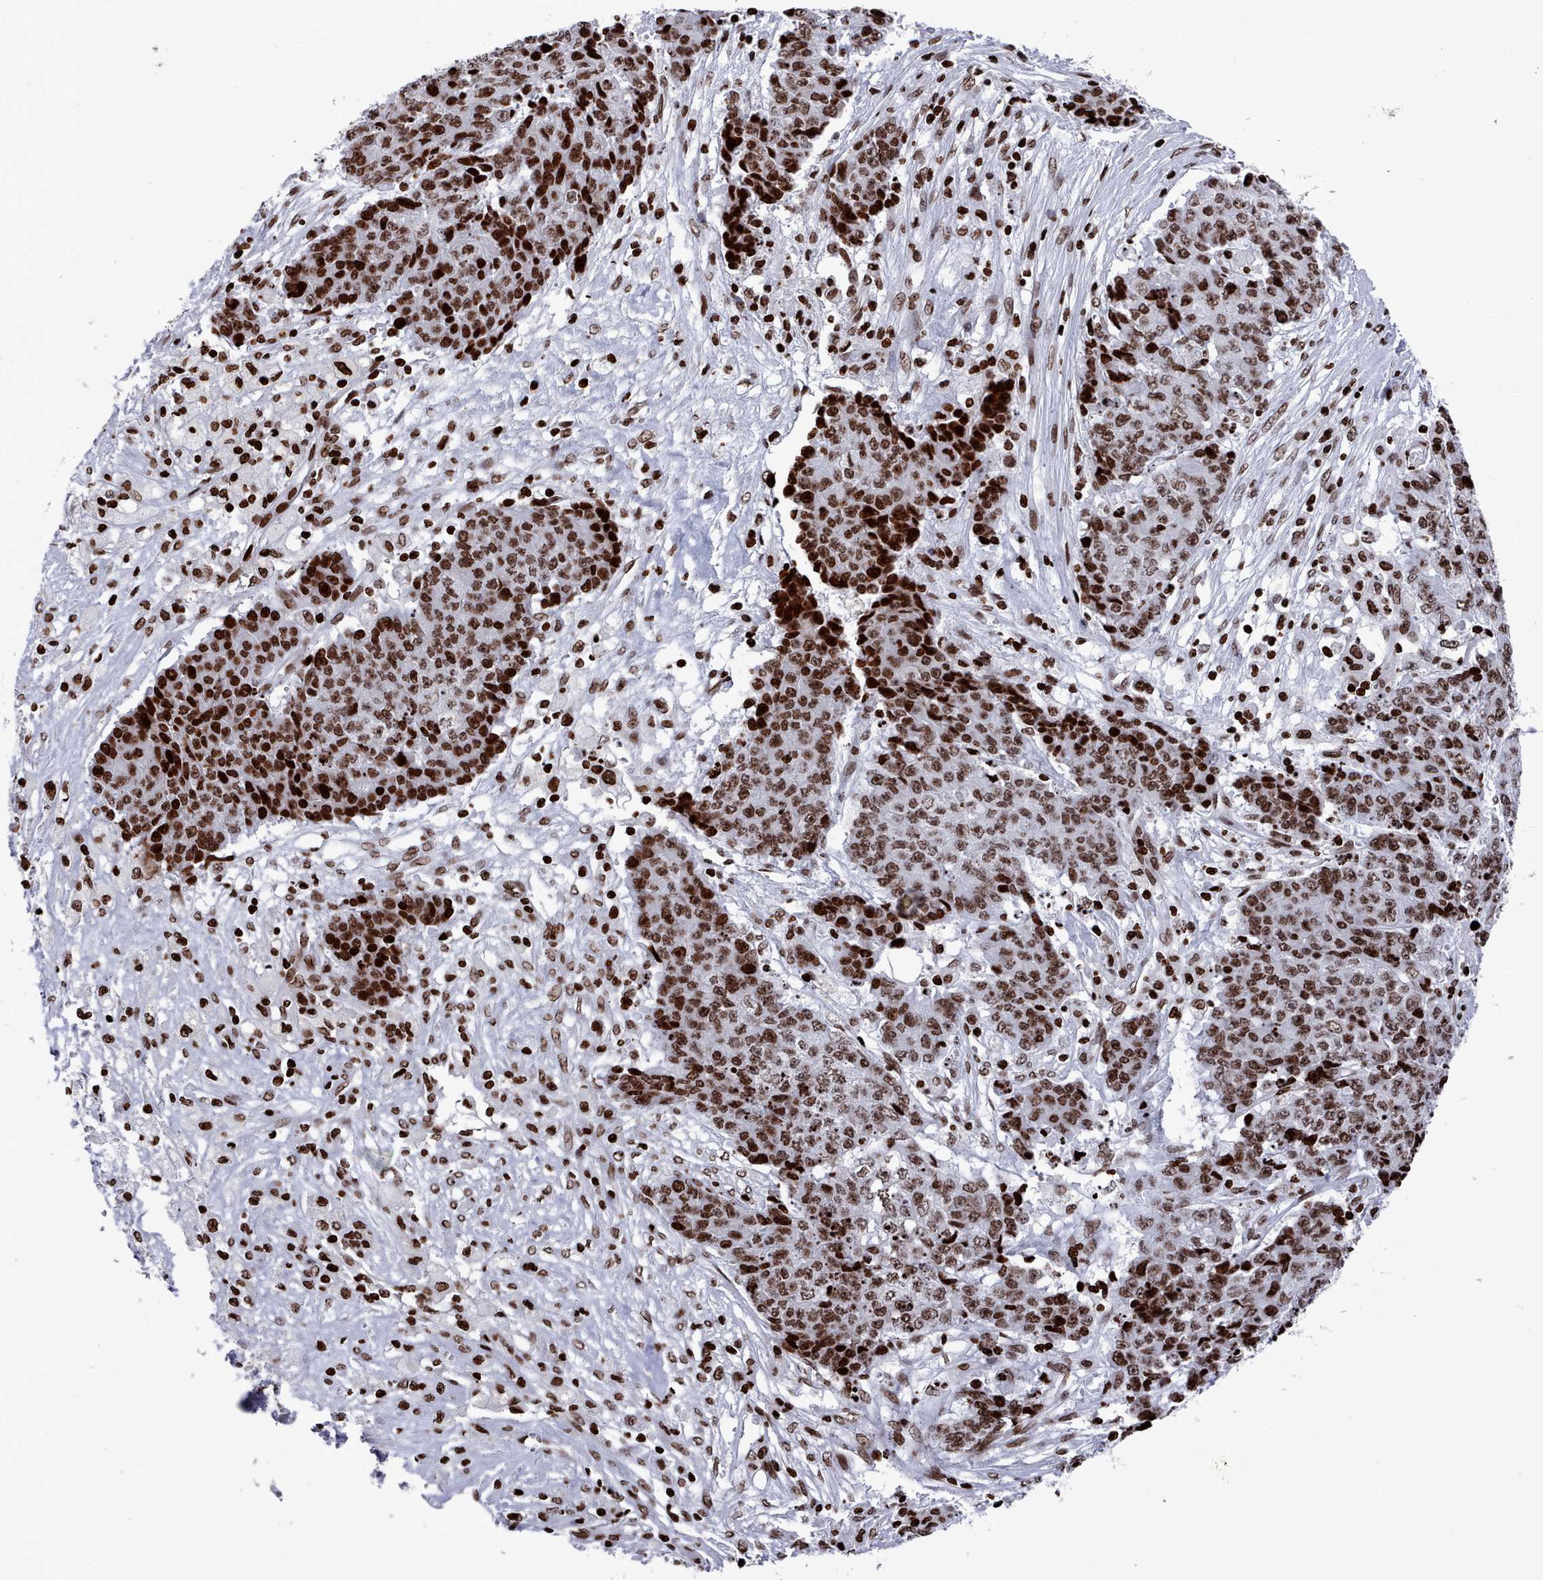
{"staining": {"intensity": "strong", "quantity": ">75%", "location": "nuclear"}, "tissue": "ovarian cancer", "cell_type": "Tumor cells", "image_type": "cancer", "snomed": [{"axis": "morphology", "description": "Carcinoma, endometroid"}, {"axis": "topography", "description": "Ovary"}], "caption": "DAB (3,3'-diaminobenzidine) immunohistochemical staining of human ovarian endometroid carcinoma shows strong nuclear protein expression in about >75% of tumor cells.", "gene": "PCDHB12", "patient": {"sex": "female", "age": 42}}